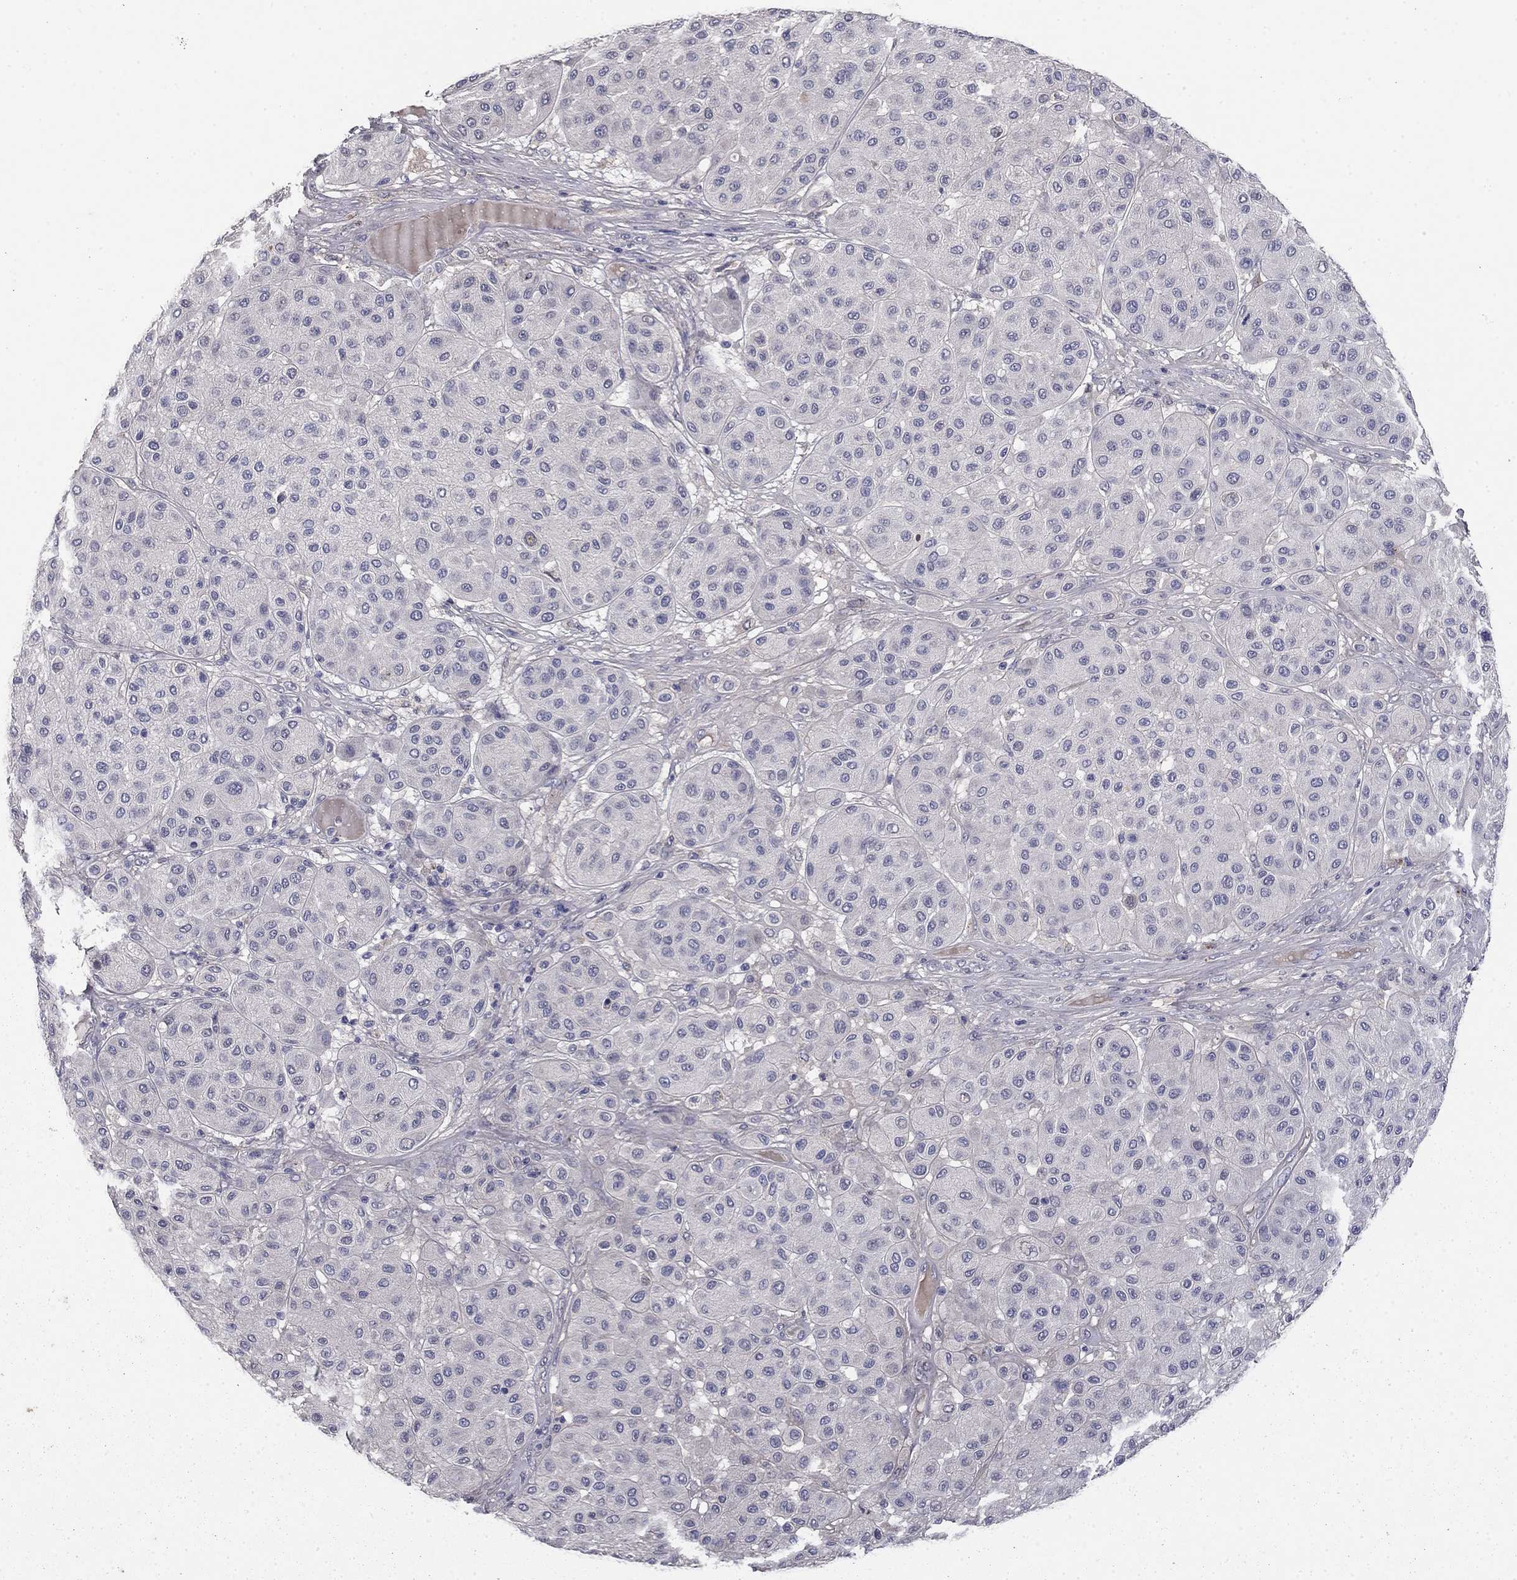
{"staining": {"intensity": "negative", "quantity": "none", "location": "none"}, "tissue": "melanoma", "cell_type": "Tumor cells", "image_type": "cancer", "snomed": [{"axis": "morphology", "description": "Malignant melanoma, Metastatic site"}, {"axis": "topography", "description": "Smooth muscle"}], "caption": "Malignant melanoma (metastatic site) was stained to show a protein in brown. There is no significant positivity in tumor cells.", "gene": "COL2A1", "patient": {"sex": "male", "age": 41}}